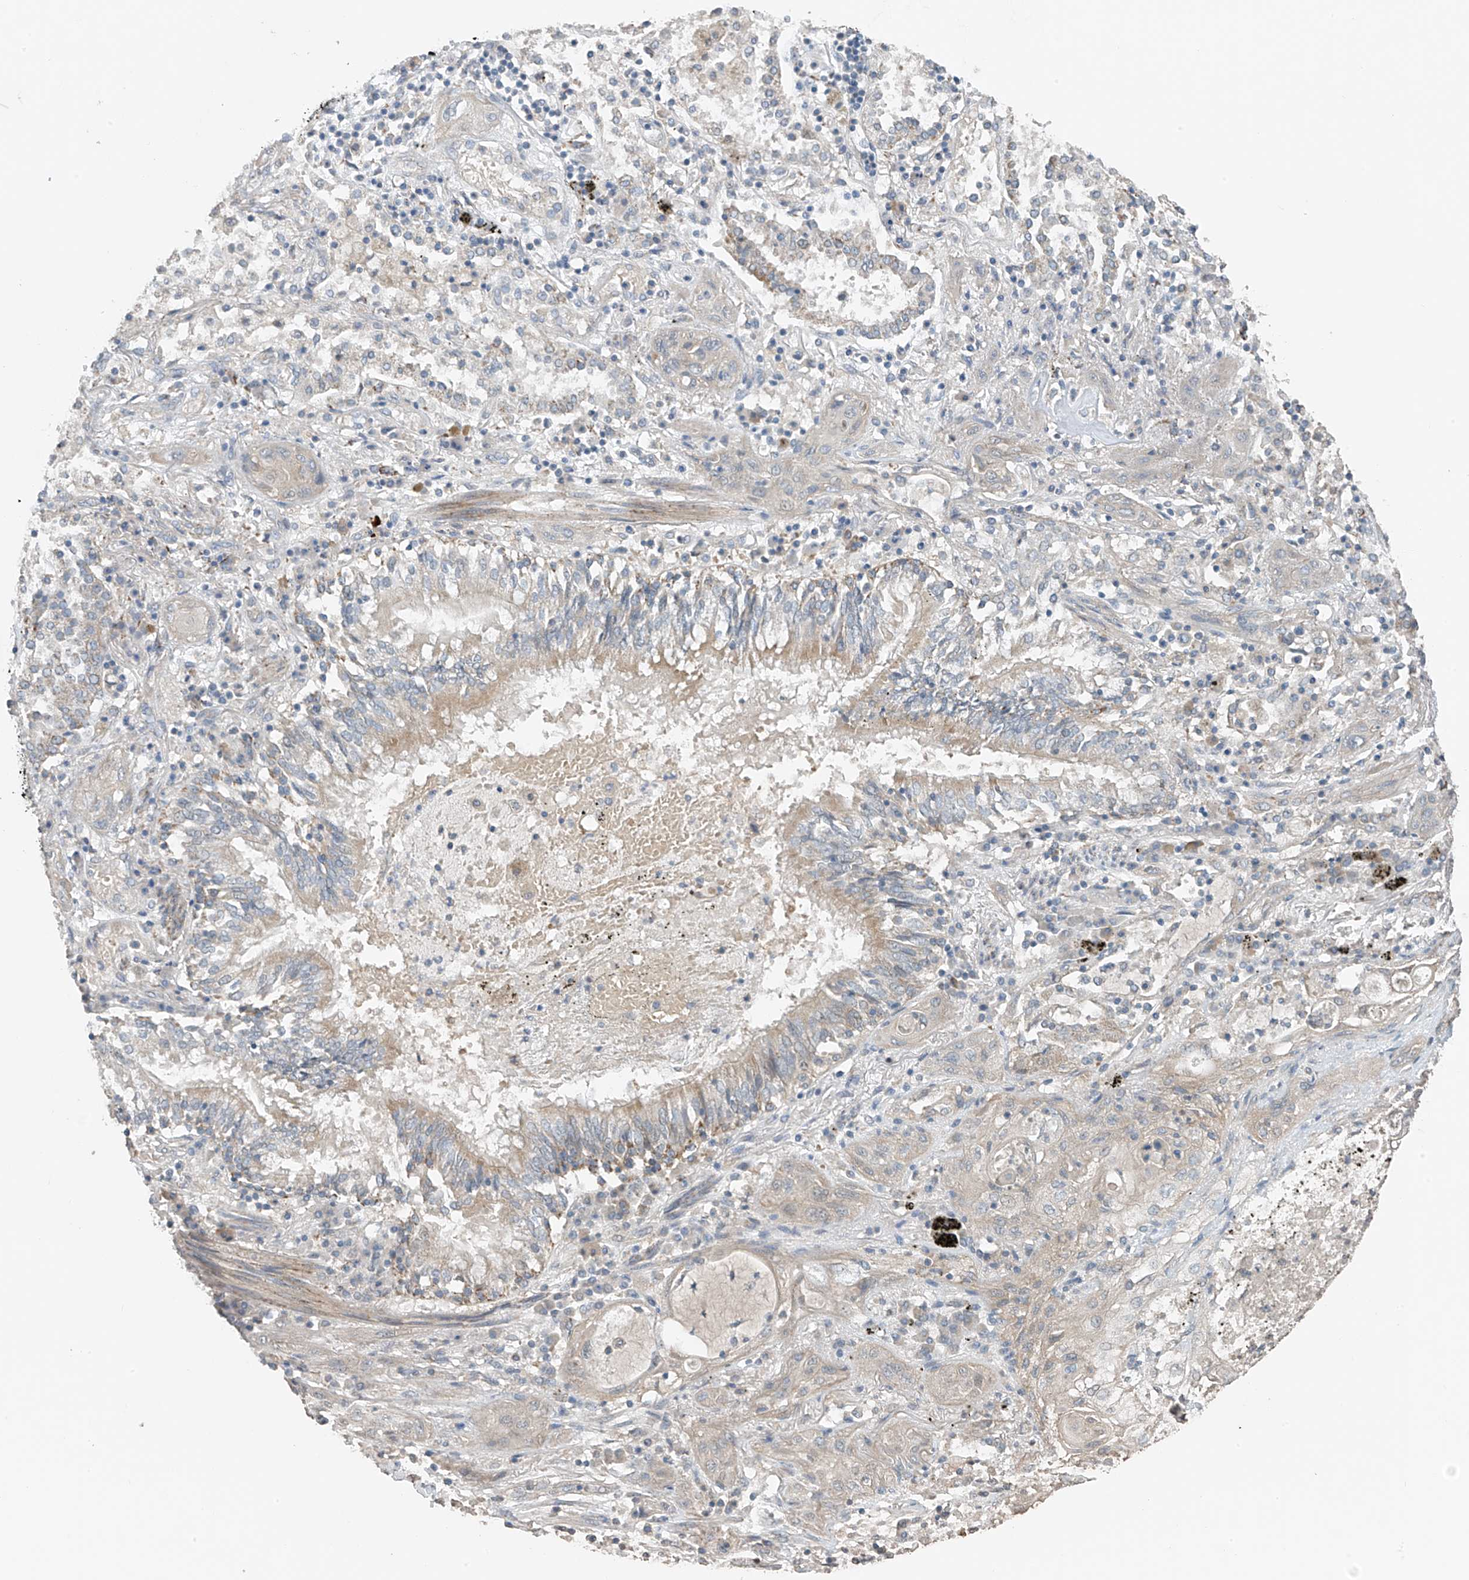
{"staining": {"intensity": "negative", "quantity": "none", "location": "none"}, "tissue": "lung cancer", "cell_type": "Tumor cells", "image_type": "cancer", "snomed": [{"axis": "morphology", "description": "Squamous cell carcinoma, NOS"}, {"axis": "topography", "description": "Lung"}], "caption": "IHC of human lung cancer (squamous cell carcinoma) exhibits no positivity in tumor cells. (DAB immunohistochemistry with hematoxylin counter stain).", "gene": "HOXA11", "patient": {"sex": "female", "age": 47}}